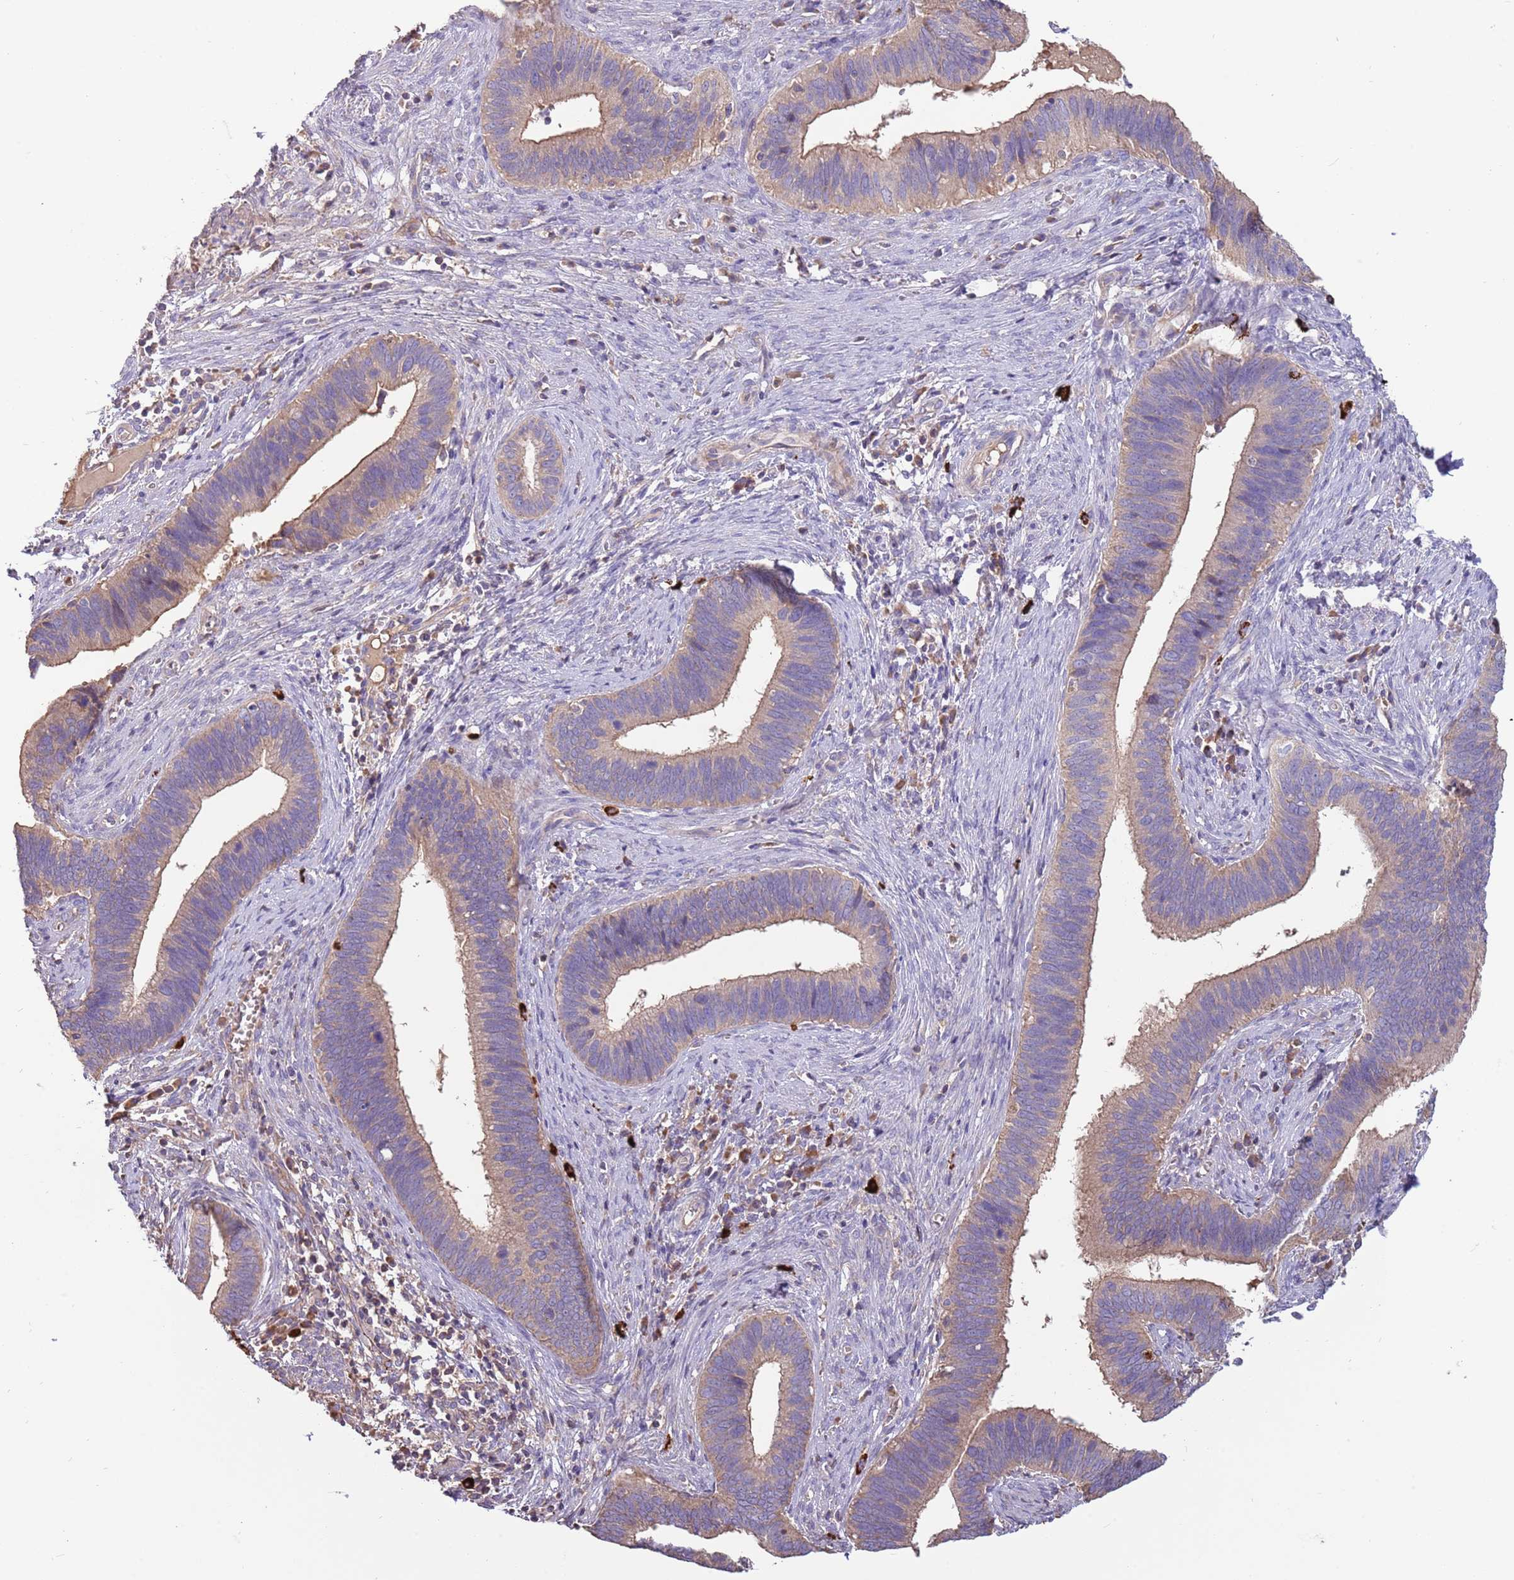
{"staining": {"intensity": "weak", "quantity": ">75%", "location": "cytoplasmic/membranous"}, "tissue": "cervical cancer", "cell_type": "Tumor cells", "image_type": "cancer", "snomed": [{"axis": "morphology", "description": "Adenocarcinoma, NOS"}, {"axis": "topography", "description": "Cervix"}], "caption": "Cervical cancer stained with immunohistochemistry (IHC) displays weak cytoplasmic/membranous staining in approximately >75% of tumor cells.", "gene": "TRMO", "patient": {"sex": "female", "age": 42}}